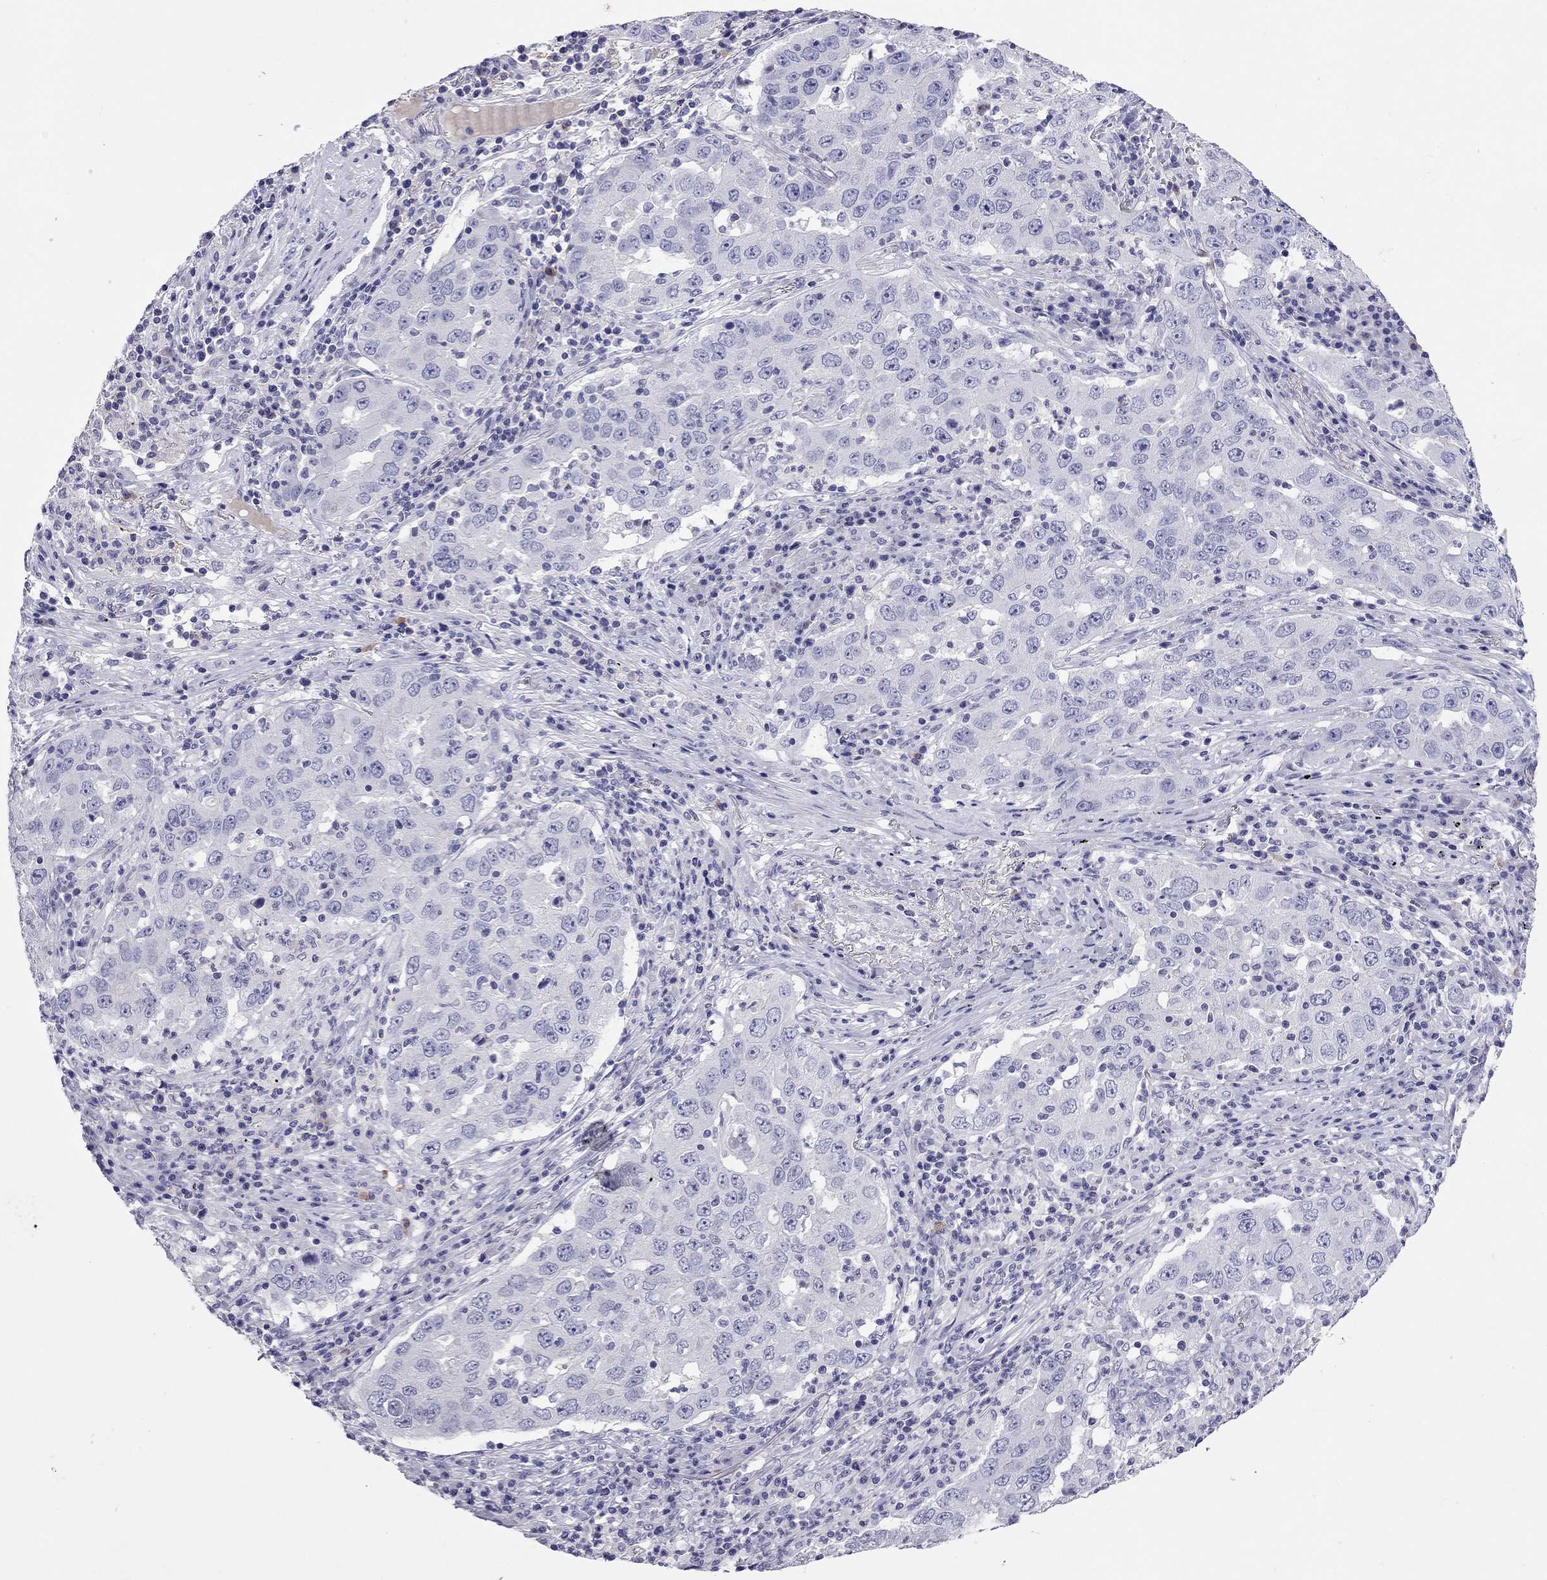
{"staining": {"intensity": "negative", "quantity": "none", "location": "none"}, "tissue": "lung cancer", "cell_type": "Tumor cells", "image_type": "cancer", "snomed": [{"axis": "morphology", "description": "Adenocarcinoma, NOS"}, {"axis": "topography", "description": "Lung"}], "caption": "DAB immunohistochemical staining of human lung cancer displays no significant staining in tumor cells.", "gene": "CALHM1", "patient": {"sex": "male", "age": 73}}